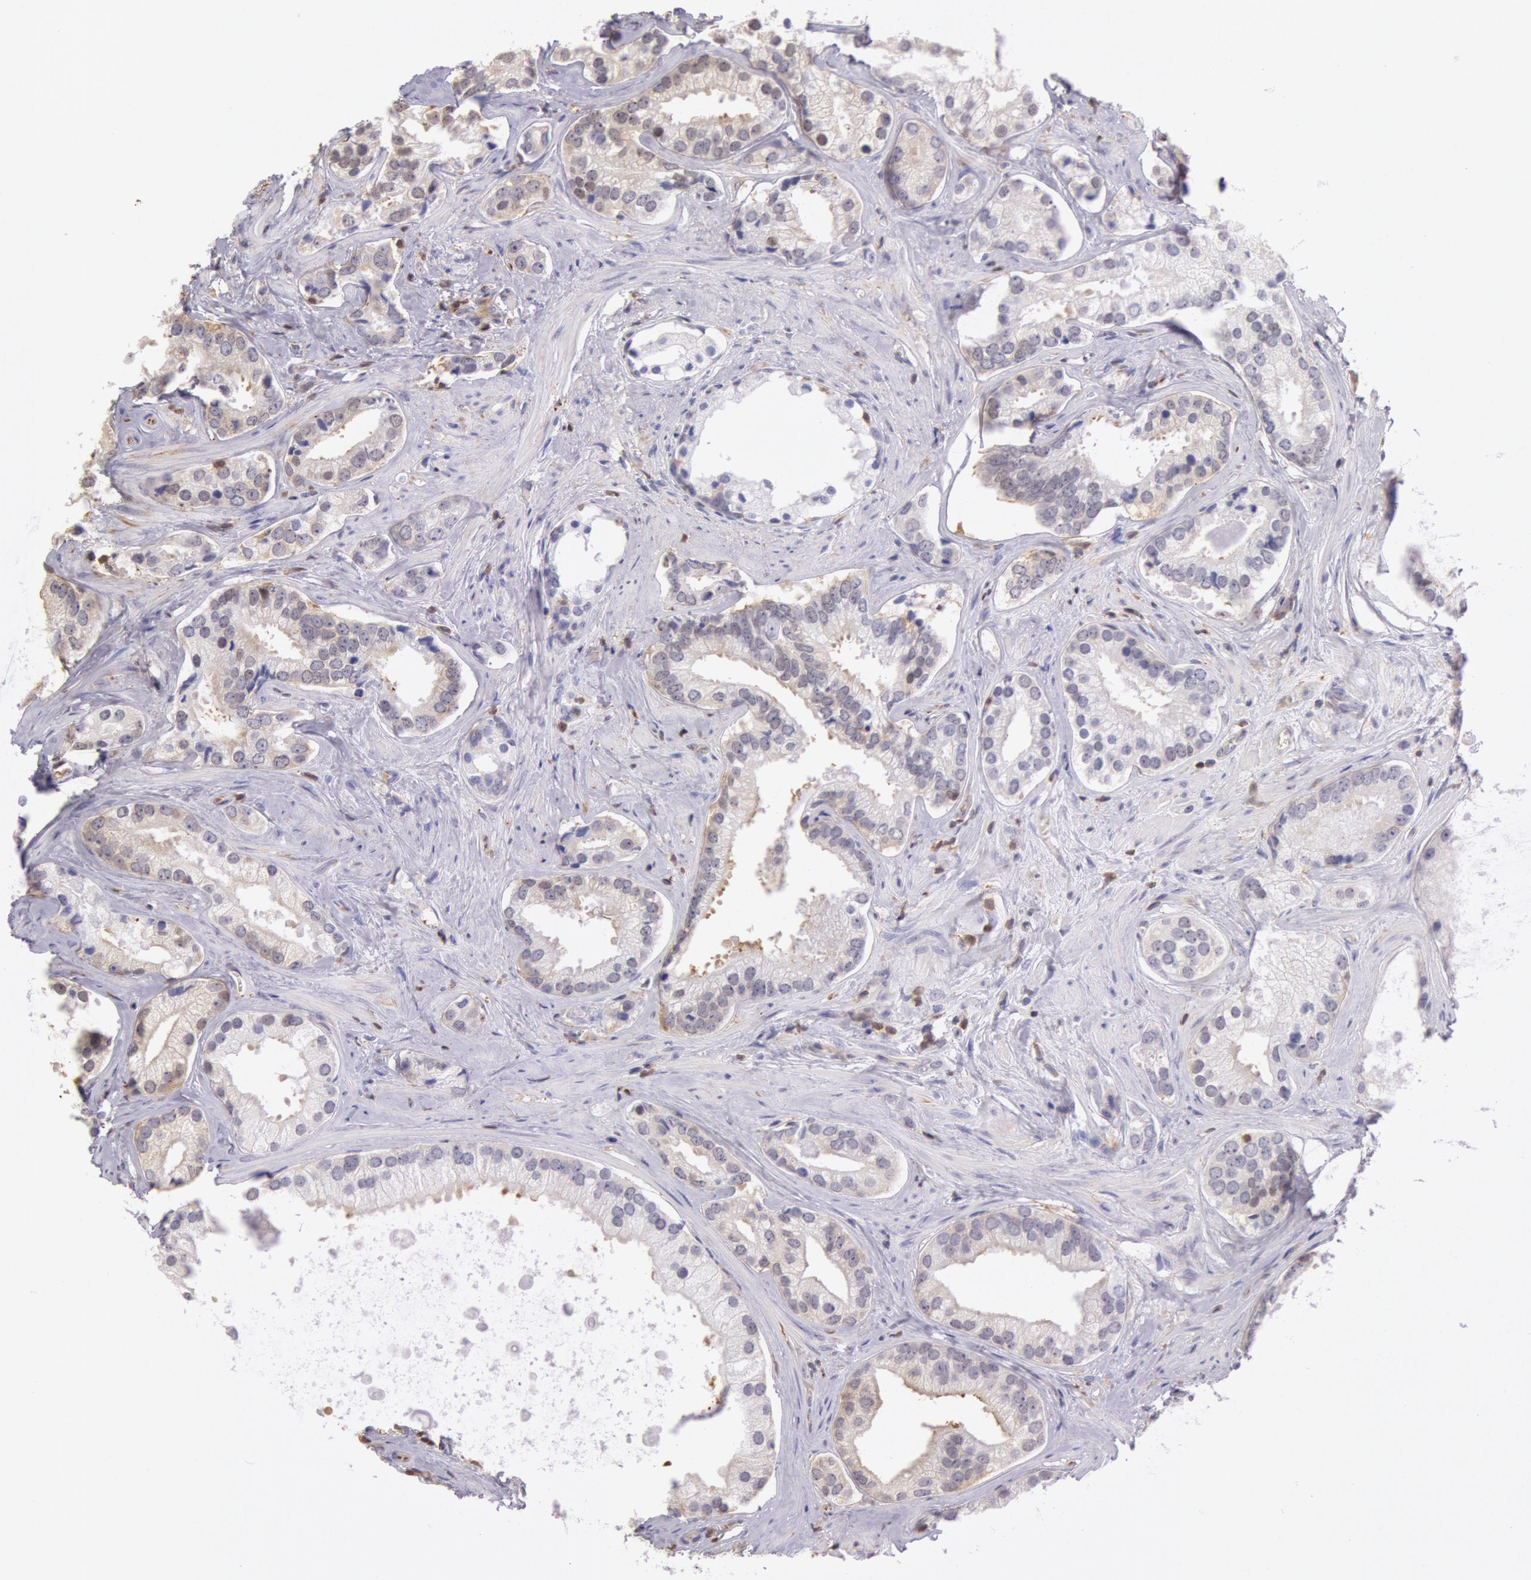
{"staining": {"intensity": "weak", "quantity": "<25%", "location": "cytoplasmic/membranous"}, "tissue": "prostate cancer", "cell_type": "Tumor cells", "image_type": "cancer", "snomed": [{"axis": "morphology", "description": "Adenocarcinoma, Medium grade"}, {"axis": "topography", "description": "Prostate"}], "caption": "This is an IHC photomicrograph of prostate cancer. There is no positivity in tumor cells.", "gene": "HIF1A", "patient": {"sex": "male", "age": 70}}